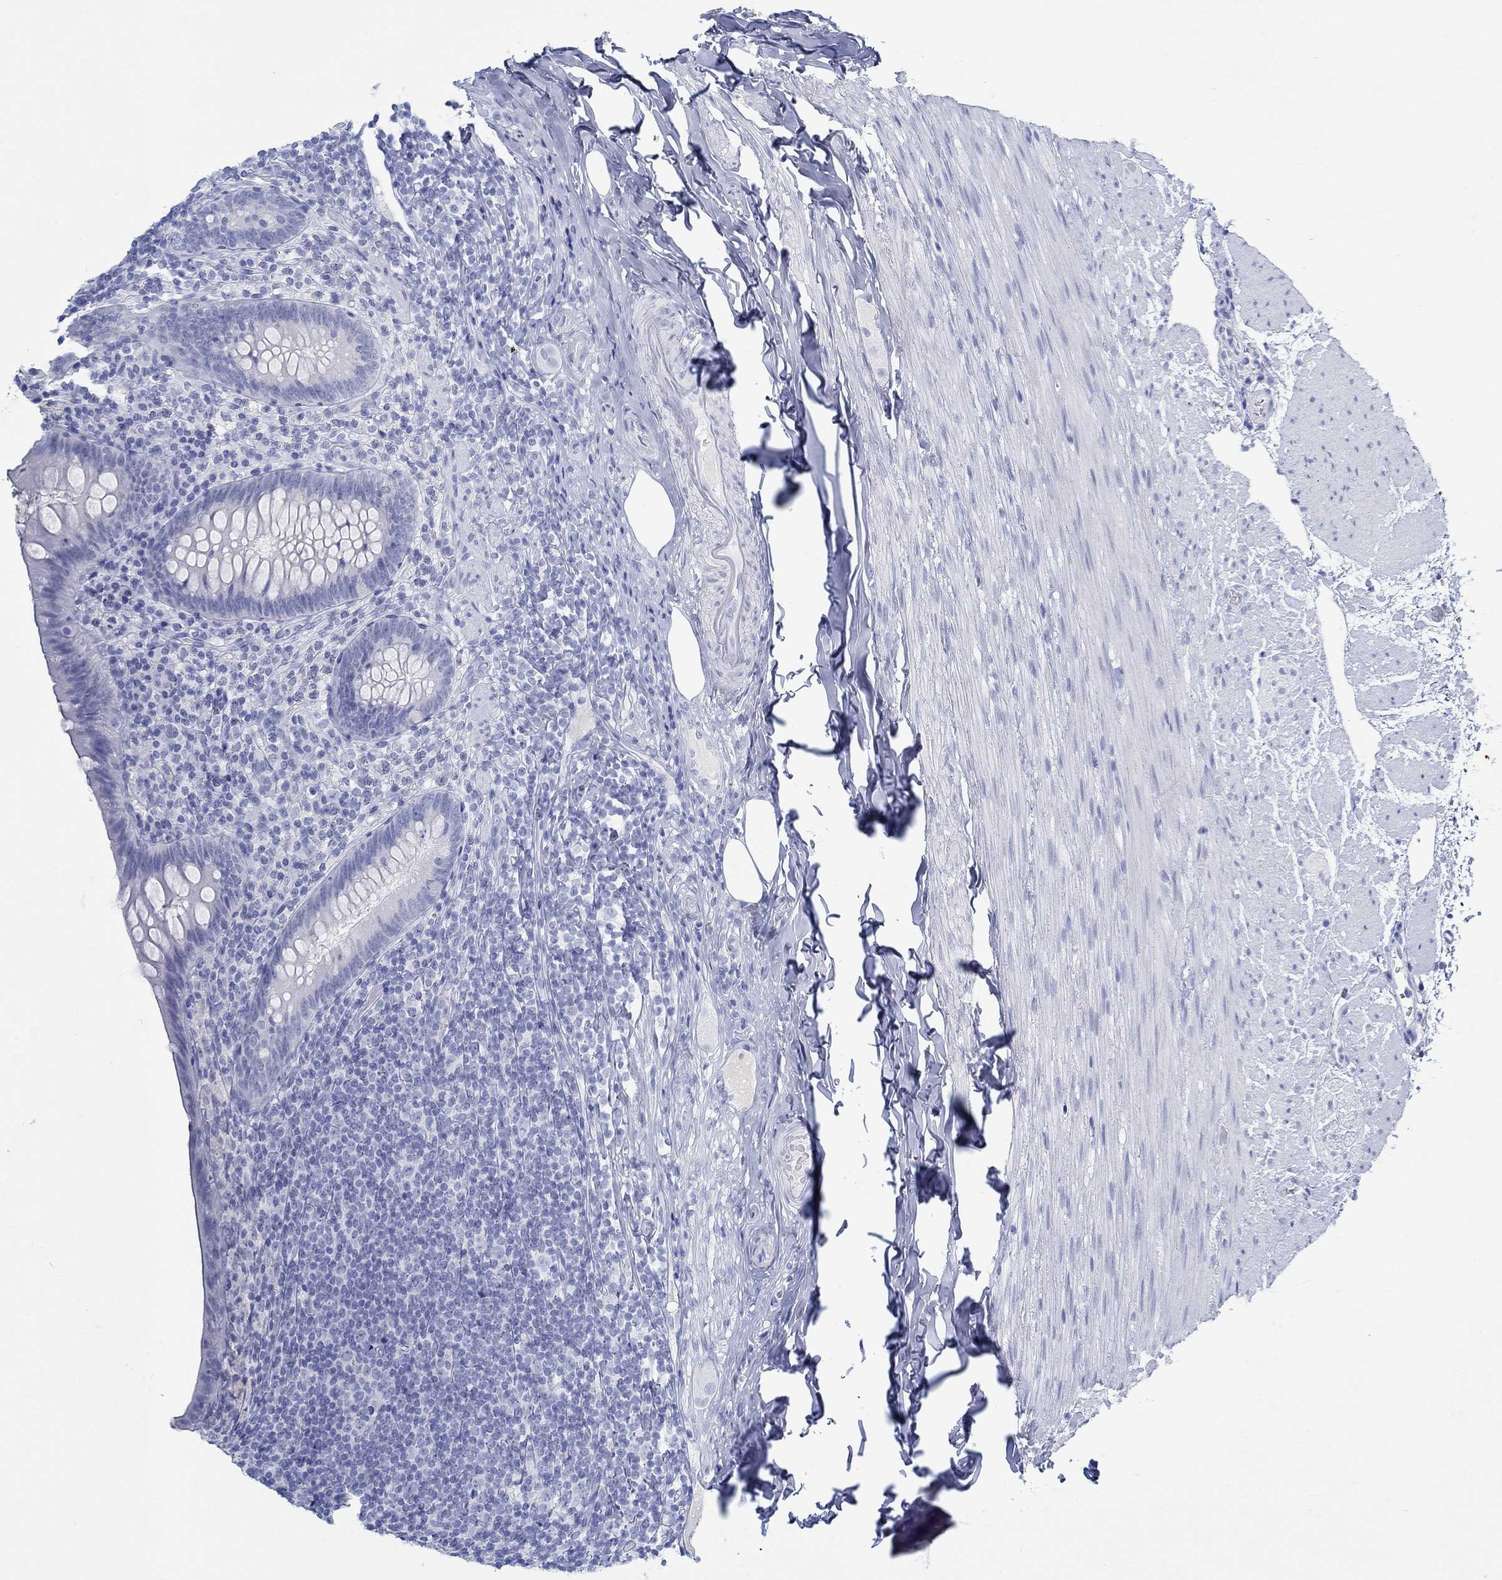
{"staining": {"intensity": "negative", "quantity": "none", "location": "none"}, "tissue": "appendix", "cell_type": "Glandular cells", "image_type": "normal", "snomed": [{"axis": "morphology", "description": "Normal tissue, NOS"}, {"axis": "topography", "description": "Appendix"}], "caption": "Immunohistochemistry of benign human appendix demonstrates no expression in glandular cells. (DAB immunohistochemistry (IHC), high magnification).", "gene": "PAX9", "patient": {"sex": "male", "age": 47}}